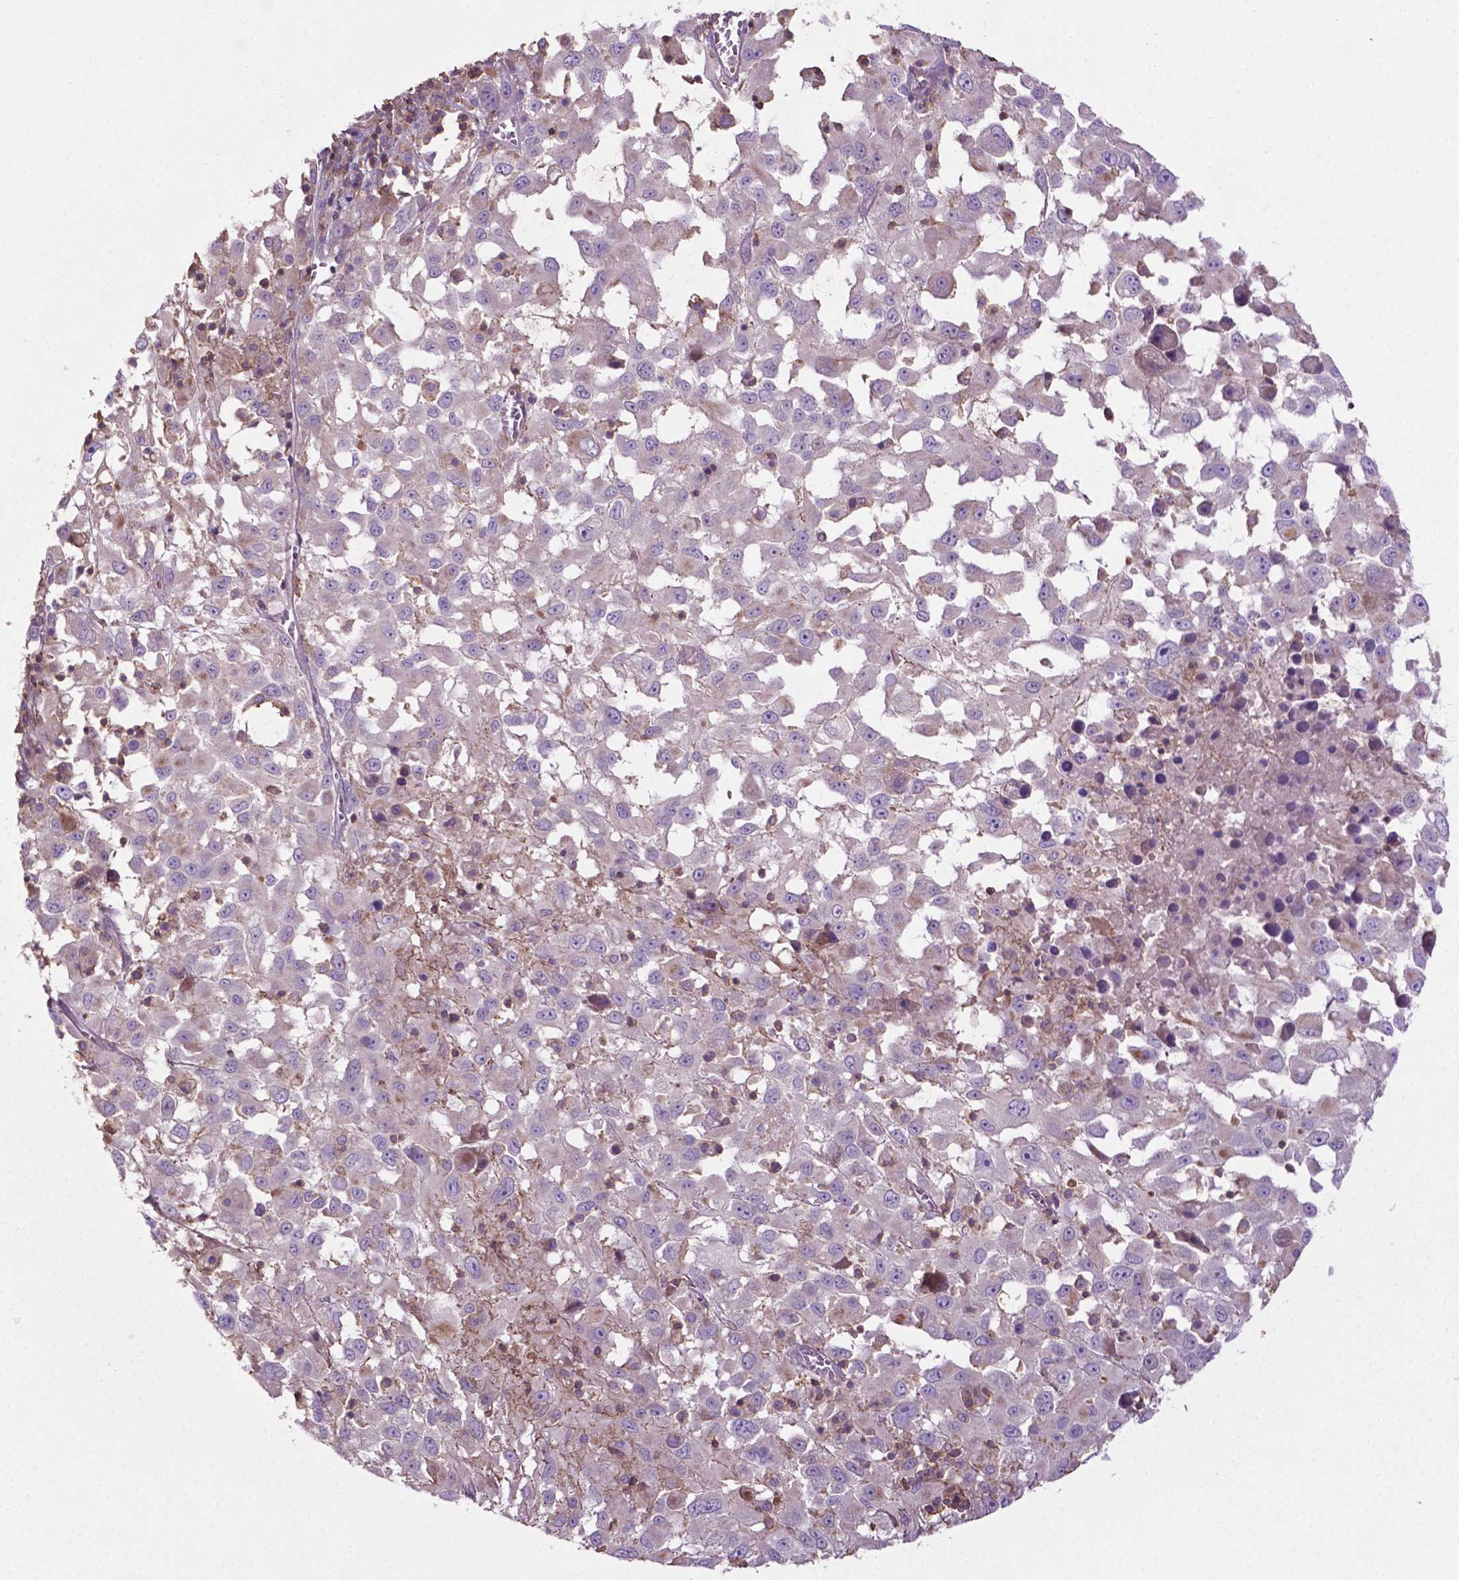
{"staining": {"intensity": "negative", "quantity": "none", "location": "none"}, "tissue": "melanoma", "cell_type": "Tumor cells", "image_type": "cancer", "snomed": [{"axis": "morphology", "description": "Malignant melanoma, Metastatic site"}, {"axis": "topography", "description": "Soft tissue"}], "caption": "This is an immunohistochemistry (IHC) micrograph of melanoma. There is no expression in tumor cells.", "gene": "BMP4", "patient": {"sex": "male", "age": 50}}